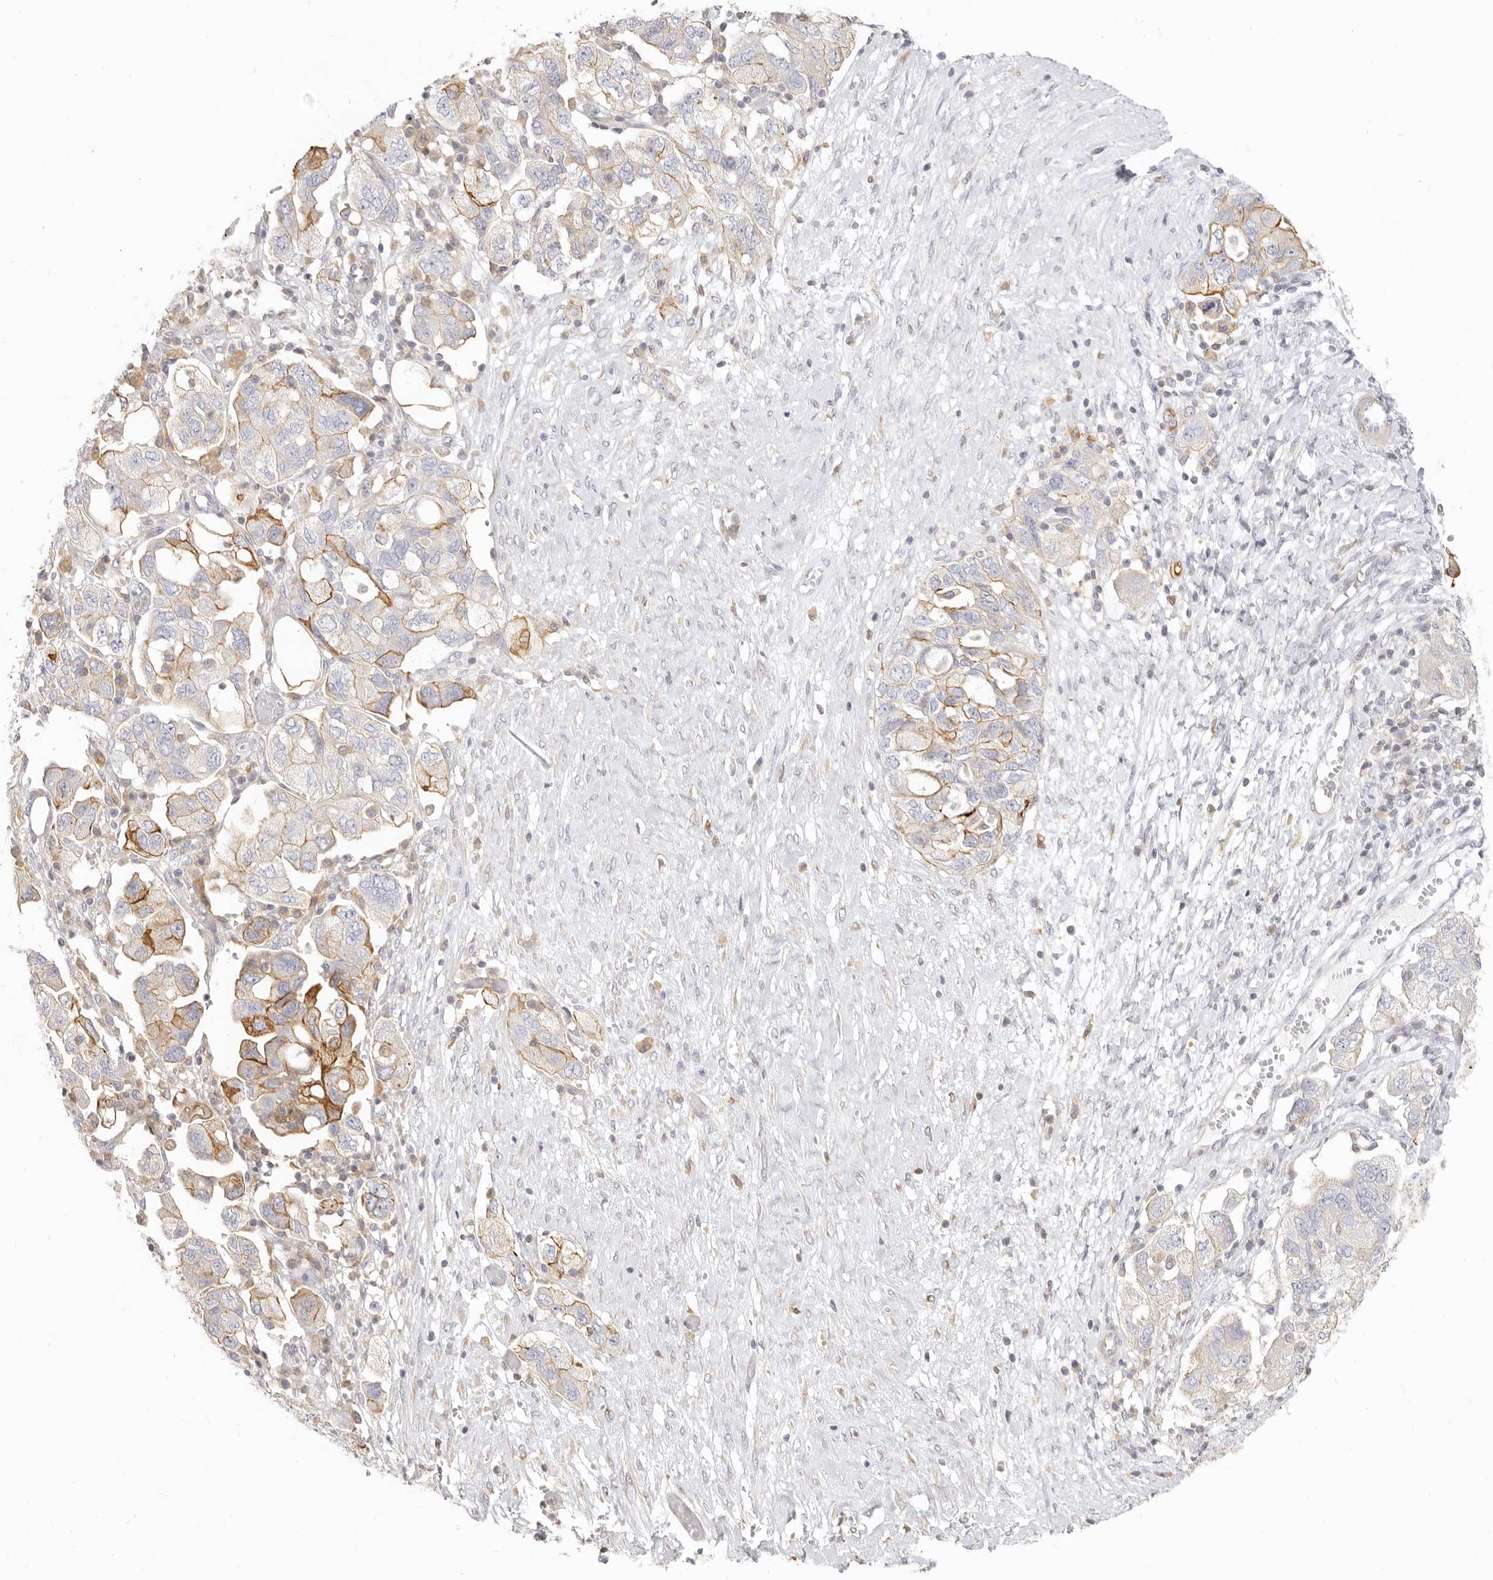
{"staining": {"intensity": "moderate", "quantity": "25%-75%", "location": "cytoplasmic/membranous"}, "tissue": "ovarian cancer", "cell_type": "Tumor cells", "image_type": "cancer", "snomed": [{"axis": "morphology", "description": "Carcinoma, NOS"}, {"axis": "morphology", "description": "Cystadenocarcinoma, serous, NOS"}, {"axis": "topography", "description": "Ovary"}], "caption": "A brown stain labels moderate cytoplasmic/membranous expression of a protein in serous cystadenocarcinoma (ovarian) tumor cells. The staining was performed using DAB to visualize the protein expression in brown, while the nuclei were stained in blue with hematoxylin (Magnification: 20x).", "gene": "NIBAN1", "patient": {"sex": "female", "age": 69}}